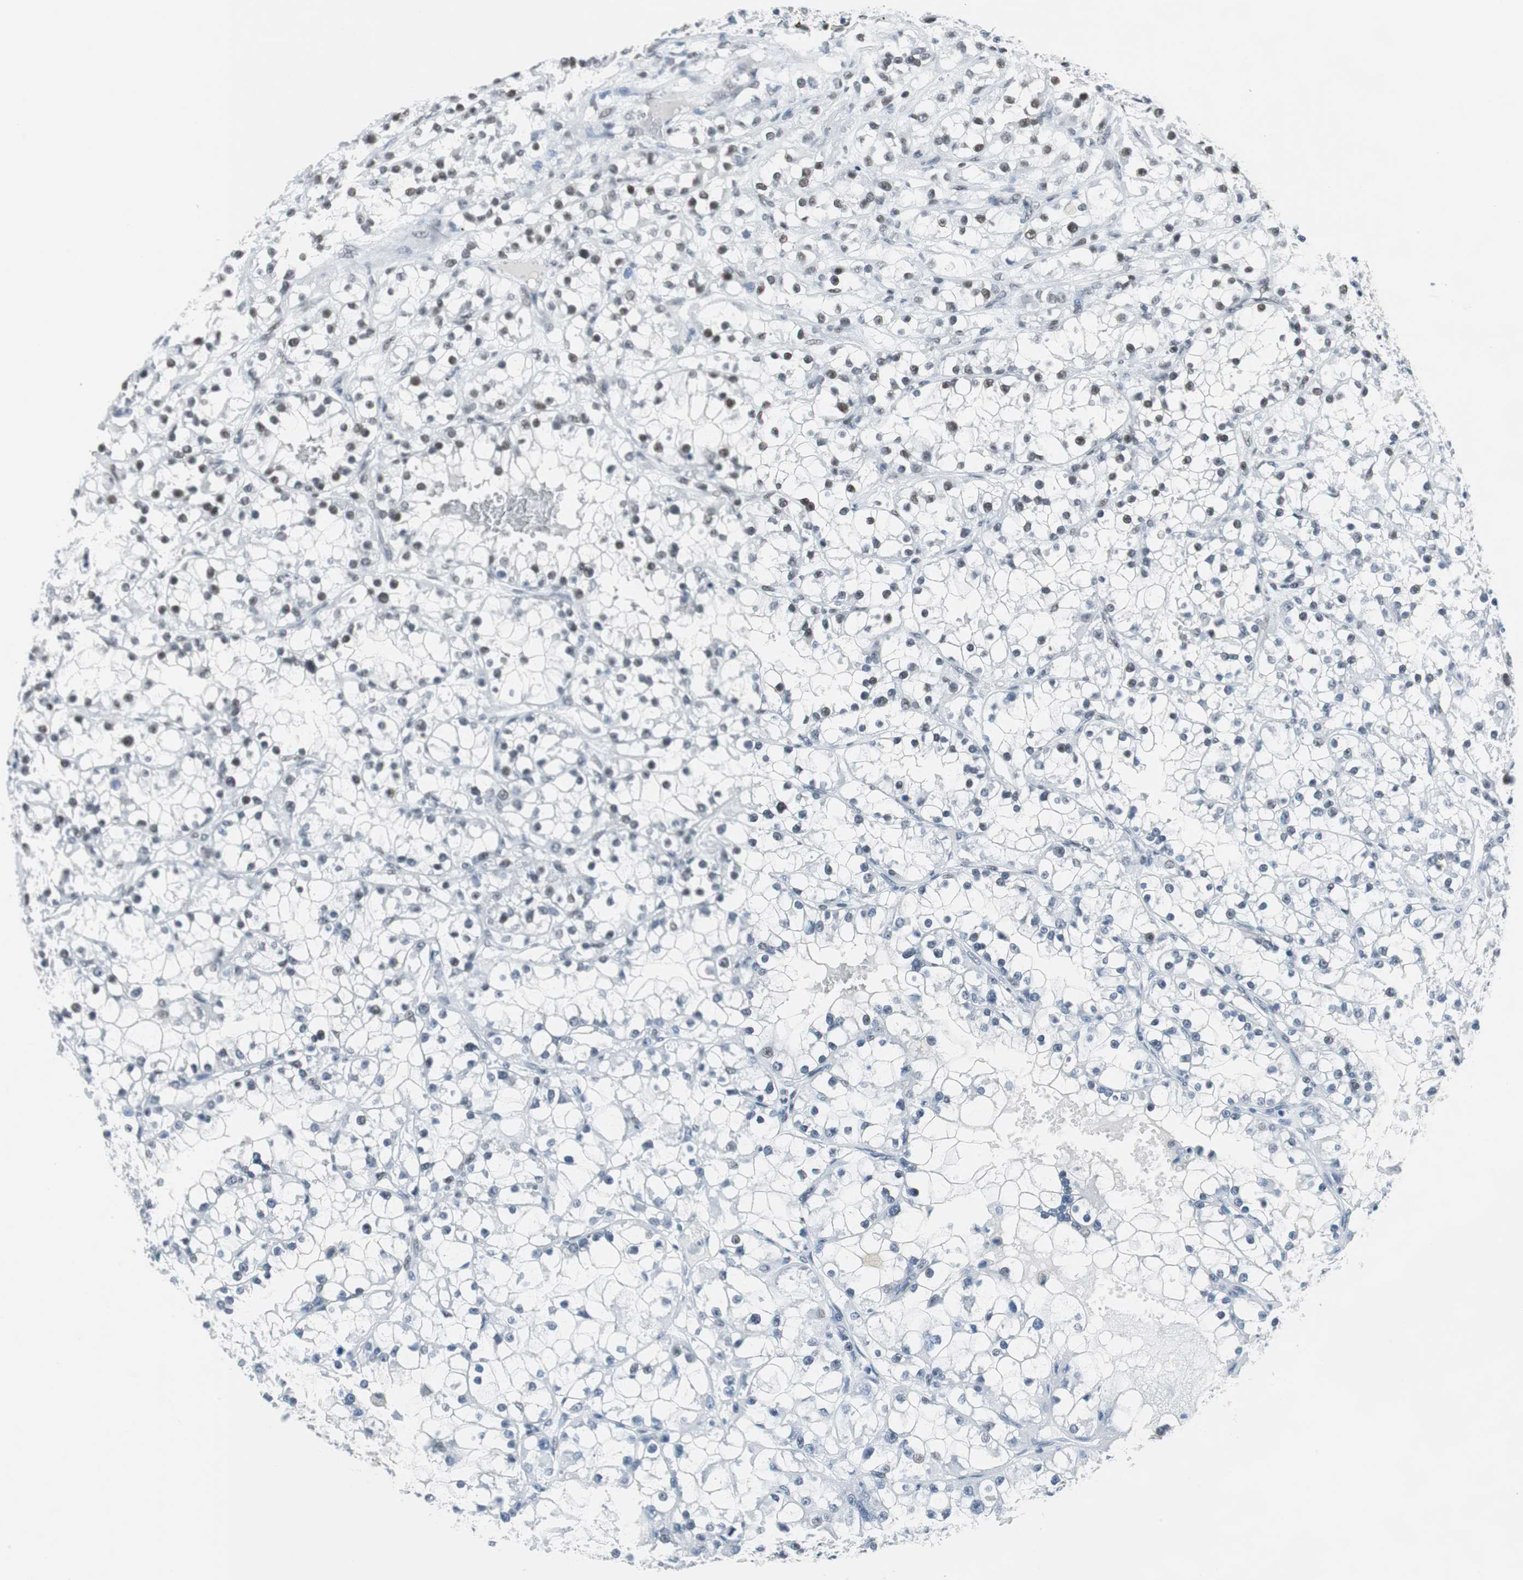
{"staining": {"intensity": "weak", "quantity": "<25%", "location": "nuclear"}, "tissue": "renal cancer", "cell_type": "Tumor cells", "image_type": "cancer", "snomed": [{"axis": "morphology", "description": "Adenocarcinoma, NOS"}, {"axis": "topography", "description": "Kidney"}], "caption": "Immunohistochemistry of human renal cancer (adenocarcinoma) reveals no staining in tumor cells.", "gene": "HDAC3", "patient": {"sex": "female", "age": 52}}